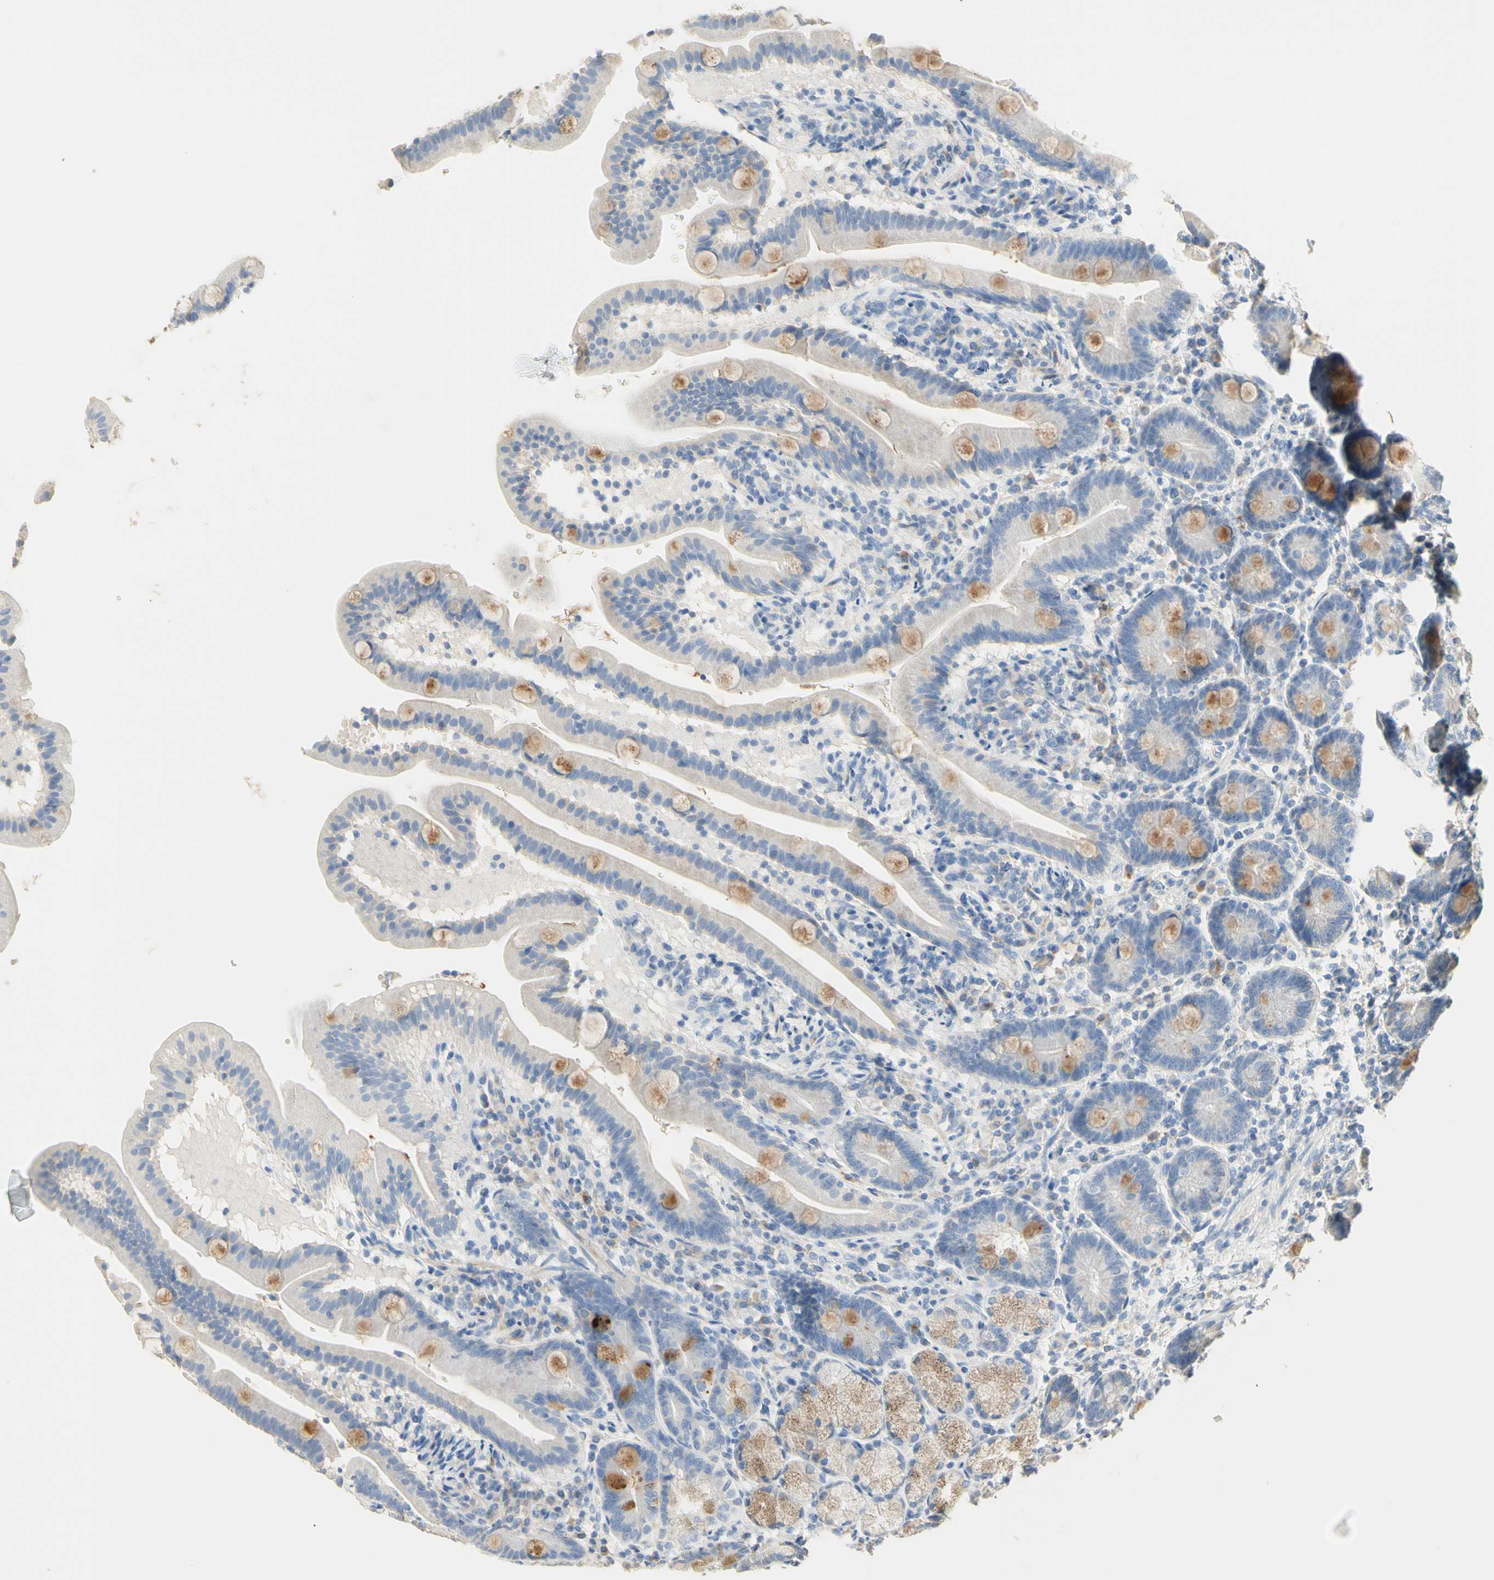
{"staining": {"intensity": "moderate", "quantity": "25%-75%", "location": "cytoplasmic/membranous"}, "tissue": "duodenum", "cell_type": "Glandular cells", "image_type": "normal", "snomed": [{"axis": "morphology", "description": "Normal tissue, NOS"}, {"axis": "topography", "description": "Duodenum"}], "caption": "The photomicrograph demonstrates staining of benign duodenum, revealing moderate cytoplasmic/membranous protein positivity (brown color) within glandular cells. (brown staining indicates protein expression, while blue staining denotes nuclei).", "gene": "NECTIN4", "patient": {"sex": "male", "age": 54}}